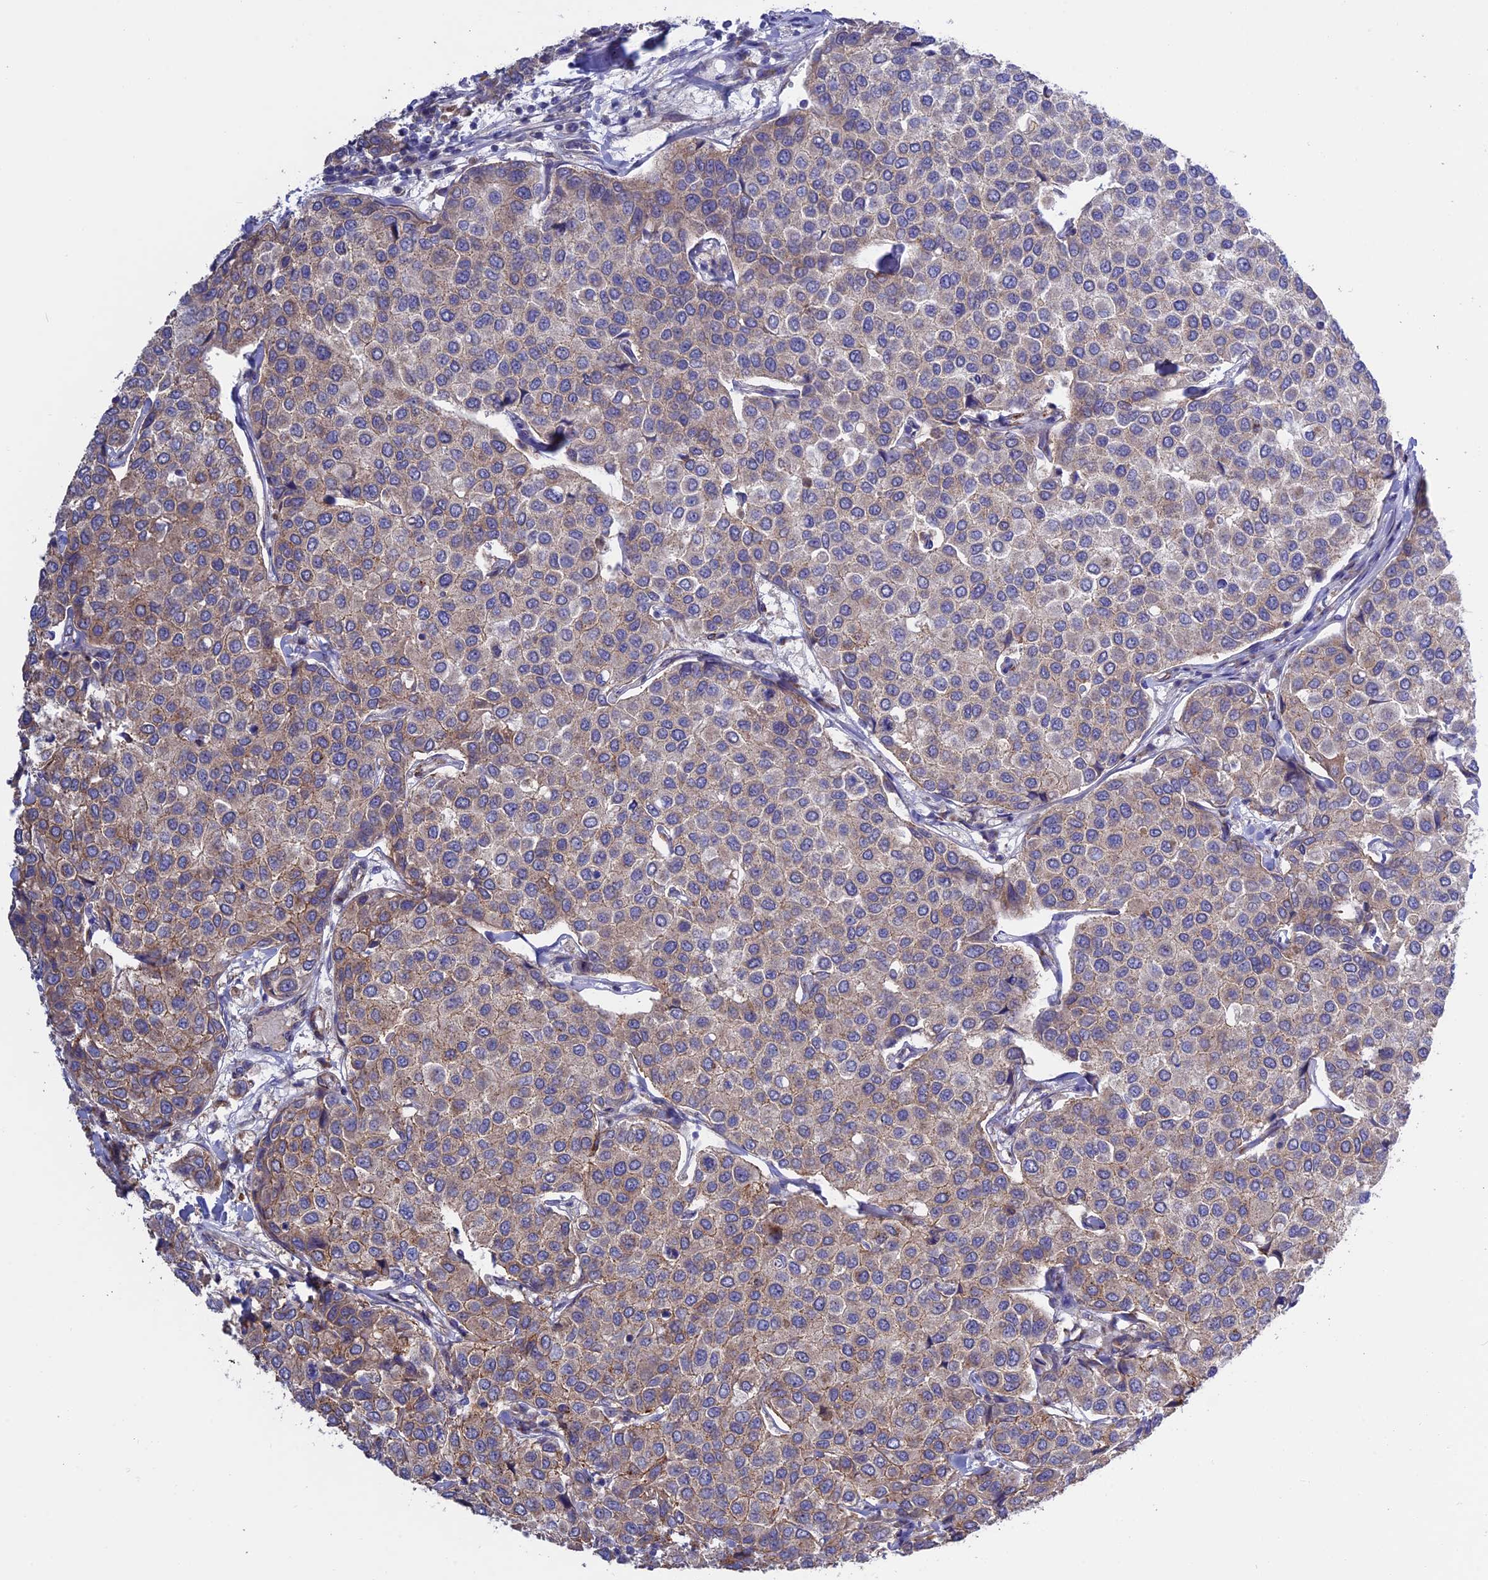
{"staining": {"intensity": "weak", "quantity": "25%-75%", "location": "cytoplasmic/membranous"}, "tissue": "breast cancer", "cell_type": "Tumor cells", "image_type": "cancer", "snomed": [{"axis": "morphology", "description": "Duct carcinoma"}, {"axis": "topography", "description": "Breast"}], "caption": "A histopathology image showing weak cytoplasmic/membranous expression in approximately 25%-75% of tumor cells in breast cancer, as visualized by brown immunohistochemical staining.", "gene": "ETFDH", "patient": {"sex": "female", "age": 55}}